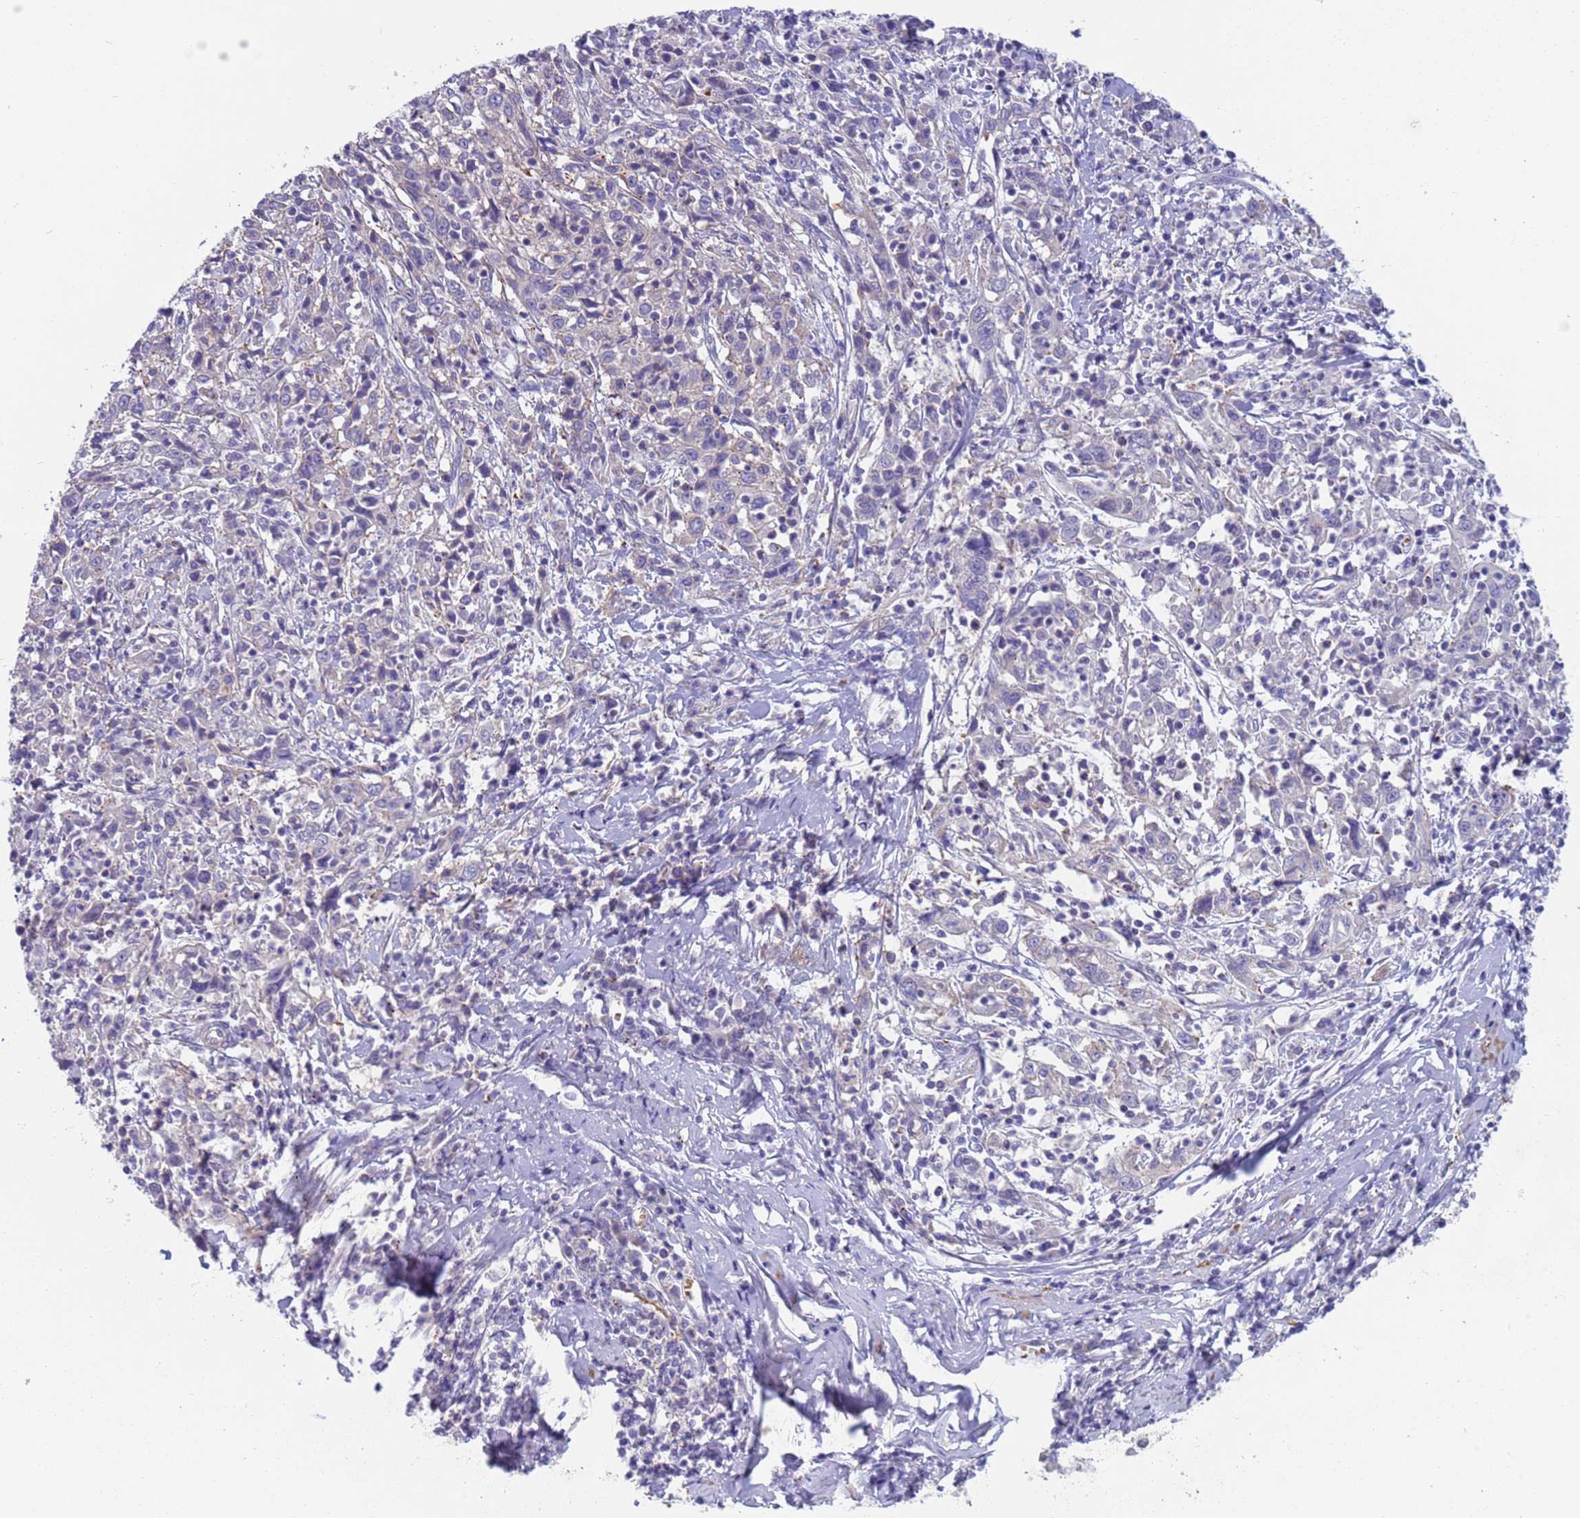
{"staining": {"intensity": "negative", "quantity": "none", "location": "none"}, "tissue": "cervical cancer", "cell_type": "Tumor cells", "image_type": "cancer", "snomed": [{"axis": "morphology", "description": "Squamous cell carcinoma, NOS"}, {"axis": "topography", "description": "Cervix"}], "caption": "DAB immunohistochemical staining of squamous cell carcinoma (cervical) displays no significant staining in tumor cells.", "gene": "KBTBD3", "patient": {"sex": "female", "age": 46}}